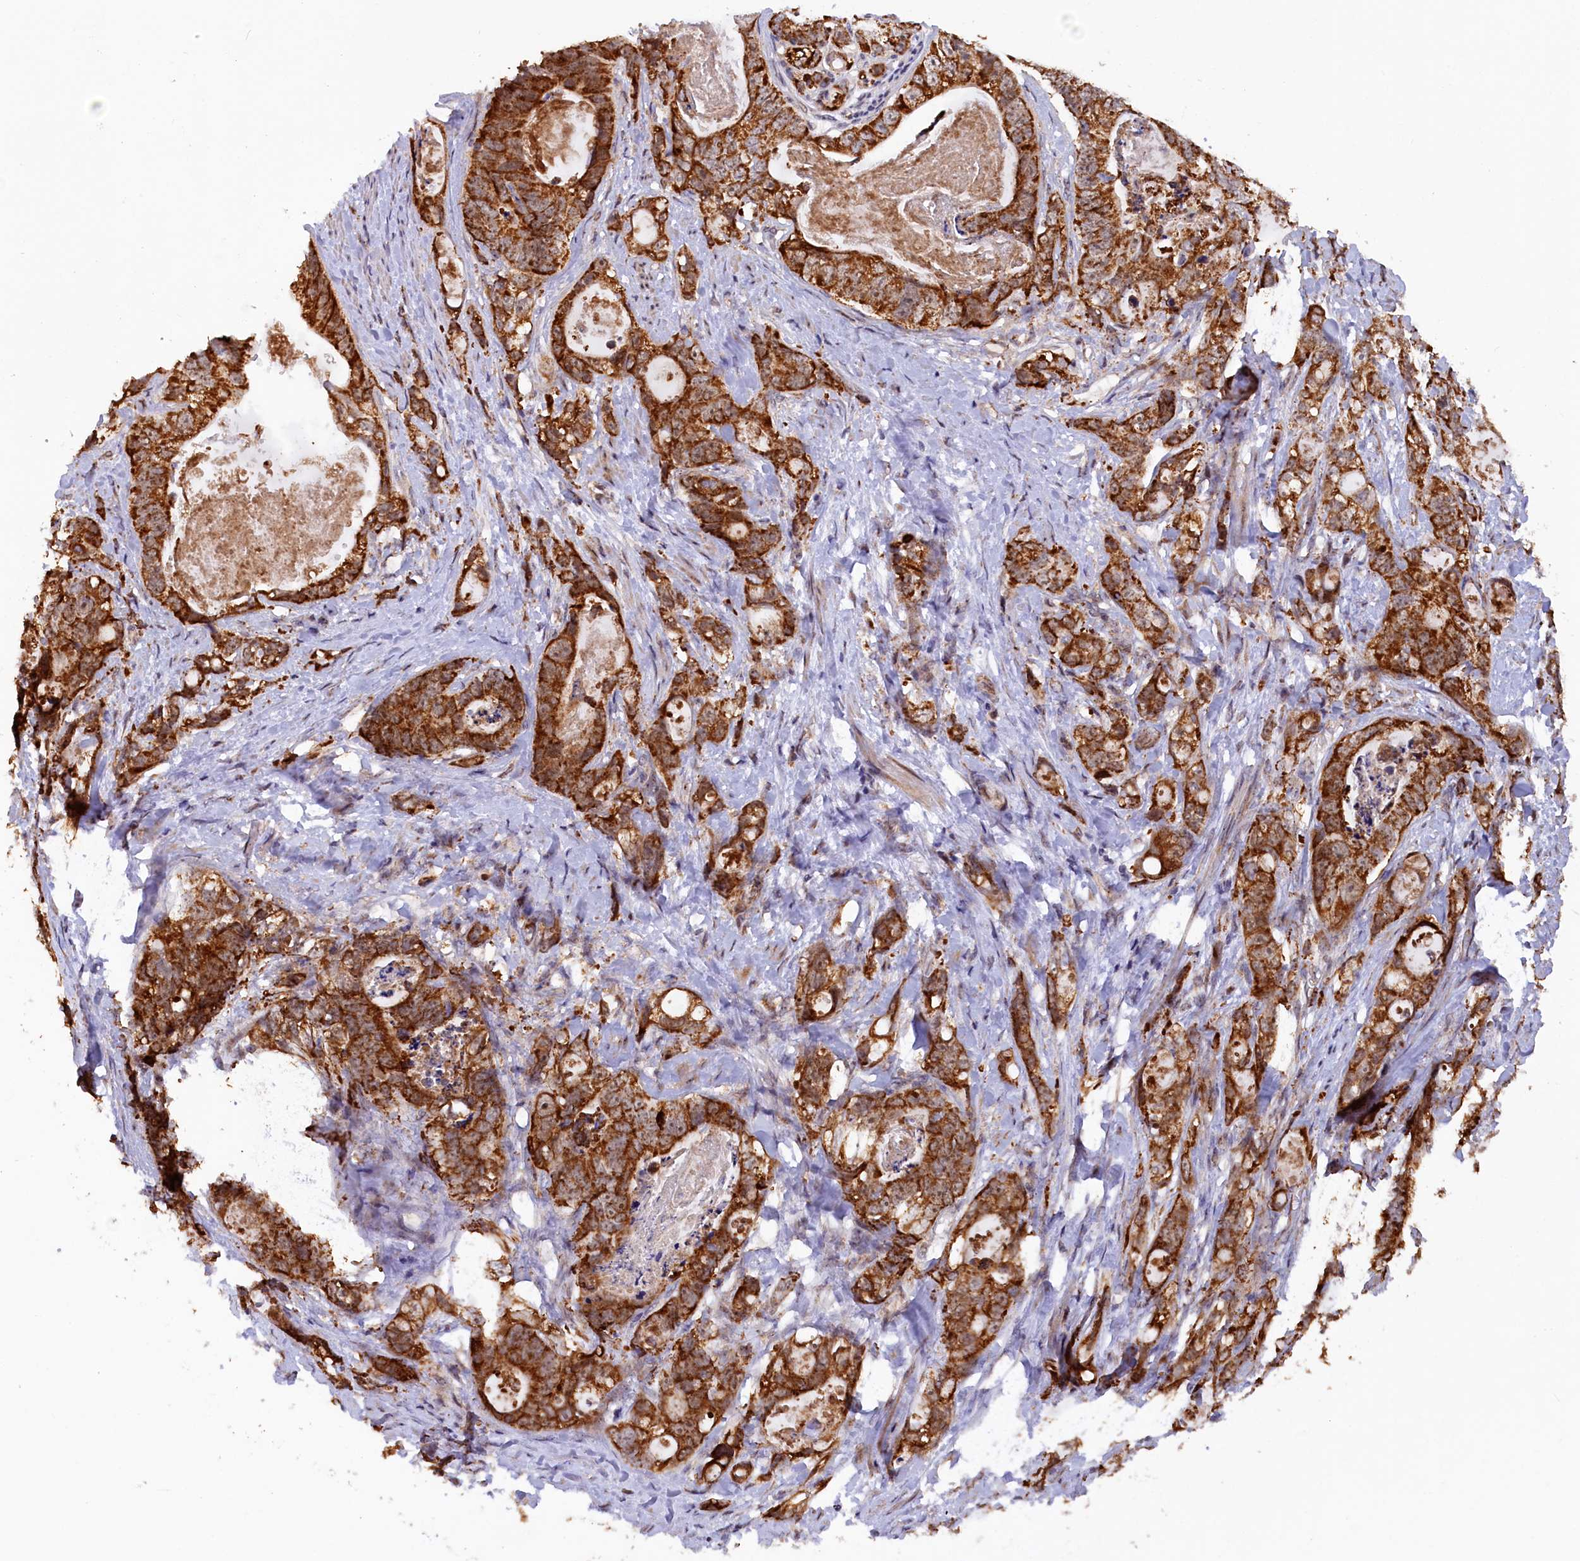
{"staining": {"intensity": "strong", "quantity": ">75%", "location": "cytoplasmic/membranous"}, "tissue": "stomach cancer", "cell_type": "Tumor cells", "image_type": "cancer", "snomed": [{"axis": "morphology", "description": "Normal tissue, NOS"}, {"axis": "morphology", "description": "Adenocarcinoma, NOS"}, {"axis": "topography", "description": "Stomach"}], "caption": "Tumor cells reveal high levels of strong cytoplasmic/membranous positivity in about >75% of cells in stomach adenocarcinoma. The staining was performed using DAB (3,3'-diaminobenzidine) to visualize the protein expression in brown, while the nuclei were stained in blue with hematoxylin (Magnification: 20x).", "gene": "DUS3L", "patient": {"sex": "female", "age": 89}}